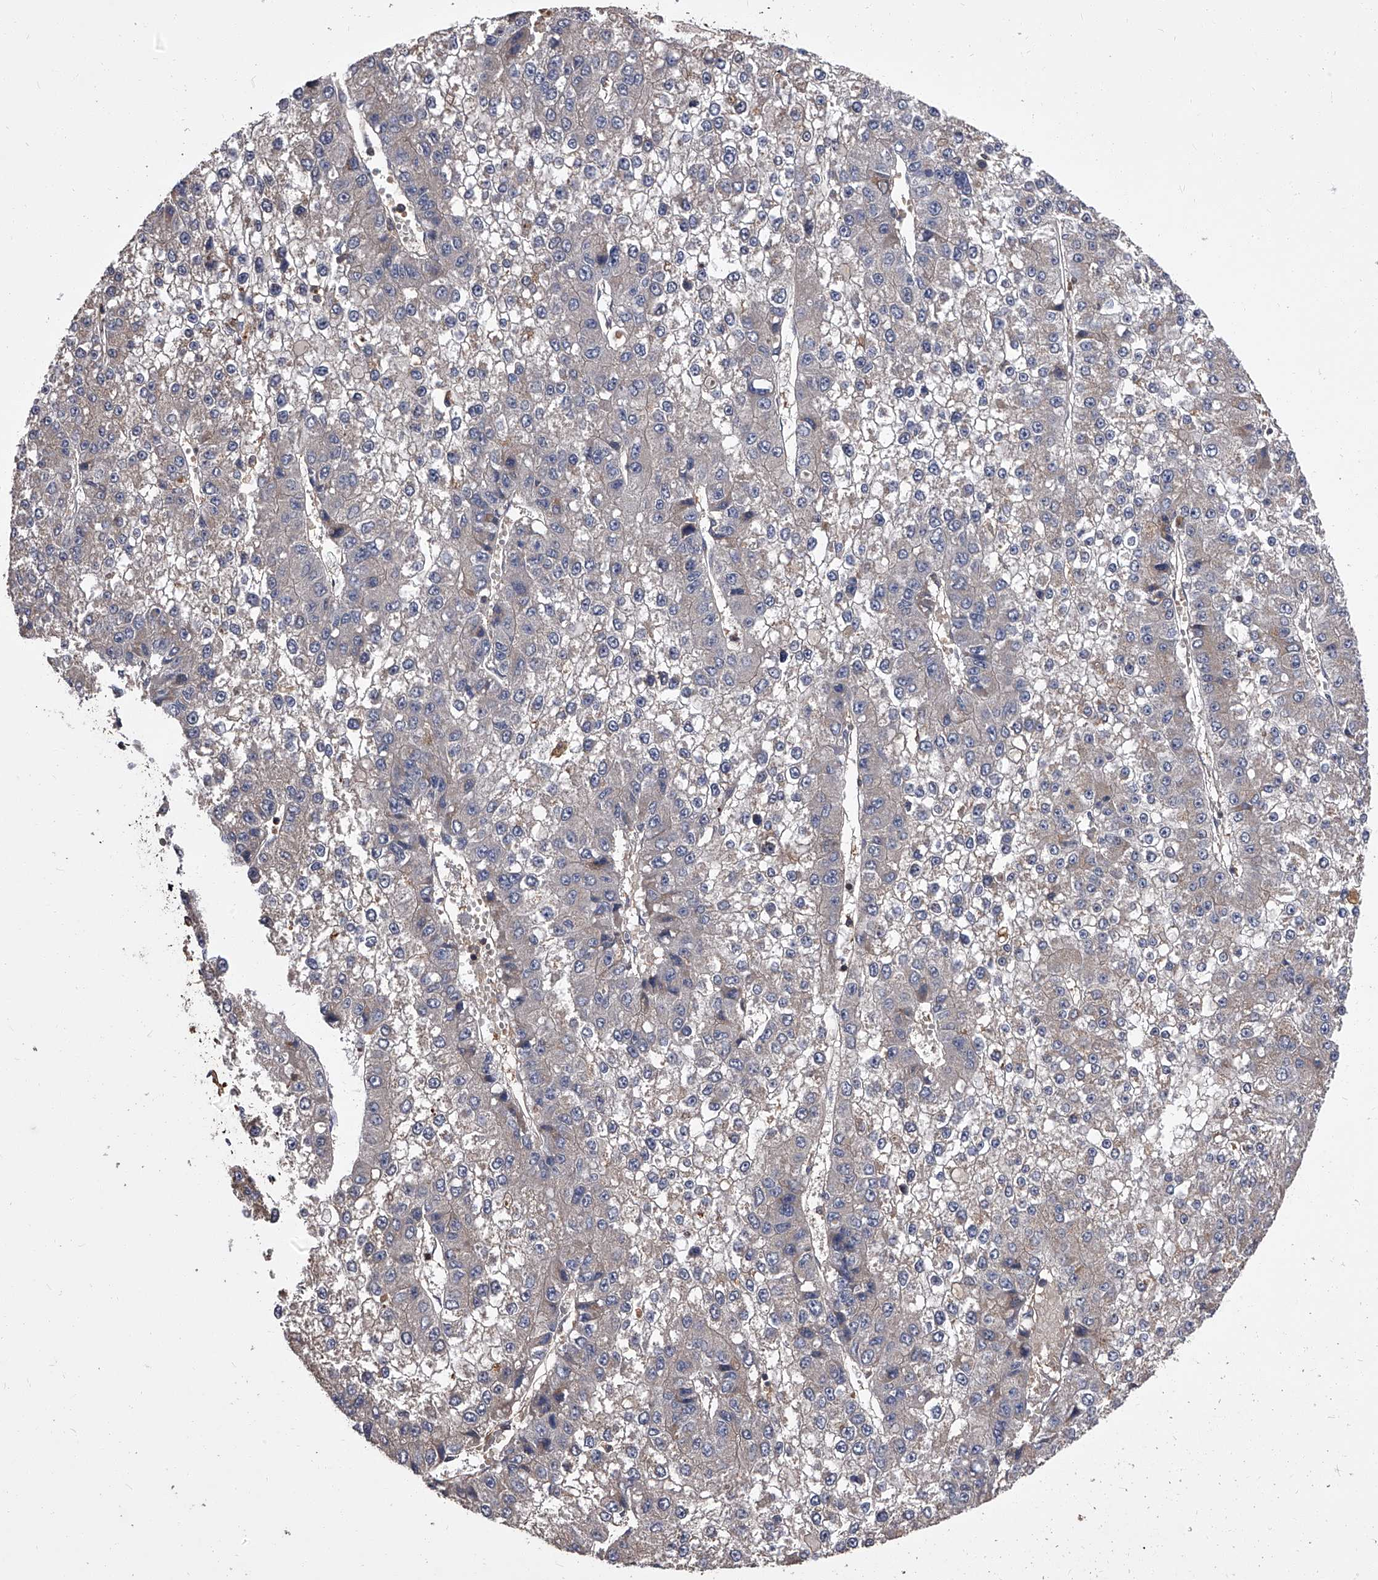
{"staining": {"intensity": "negative", "quantity": "none", "location": "none"}, "tissue": "liver cancer", "cell_type": "Tumor cells", "image_type": "cancer", "snomed": [{"axis": "morphology", "description": "Carcinoma, Hepatocellular, NOS"}, {"axis": "topography", "description": "Liver"}], "caption": "A photomicrograph of liver cancer (hepatocellular carcinoma) stained for a protein exhibits no brown staining in tumor cells.", "gene": "STK36", "patient": {"sex": "female", "age": 73}}